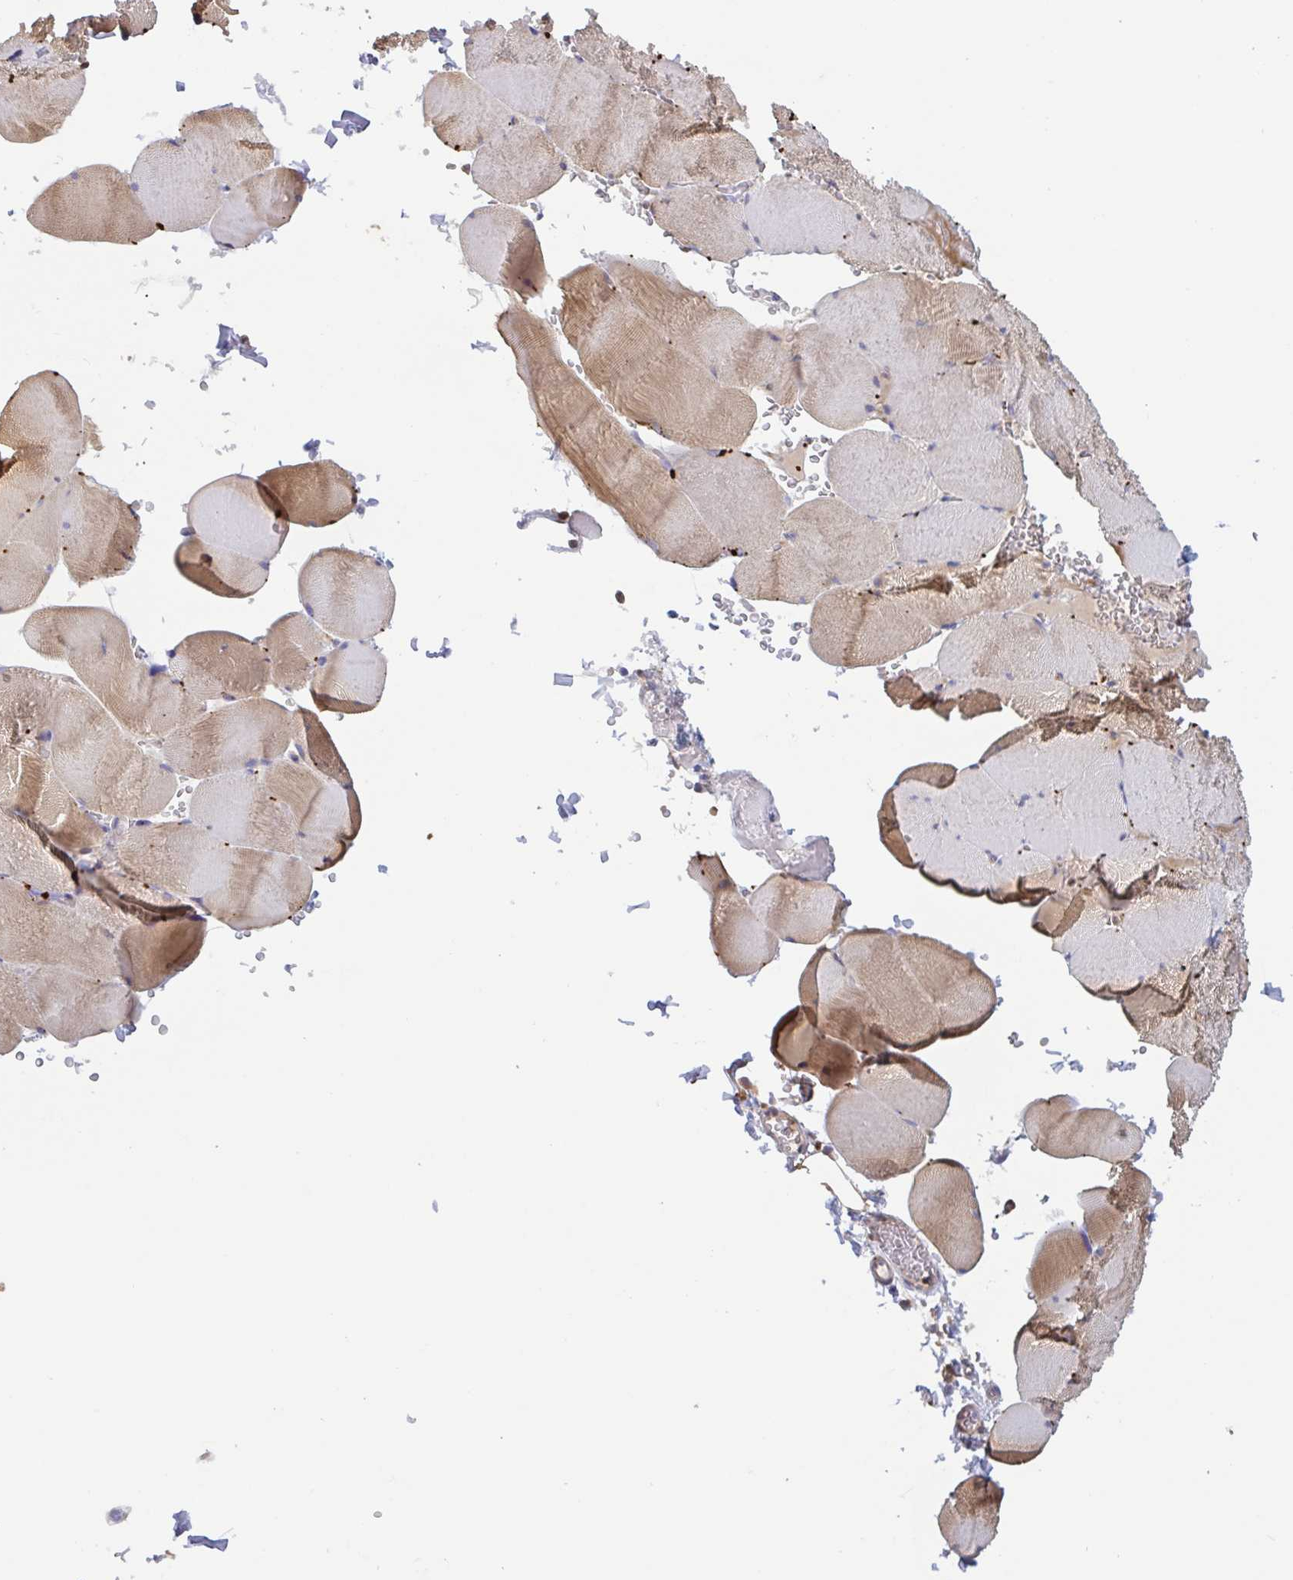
{"staining": {"intensity": "moderate", "quantity": "25%-75%", "location": "cytoplasmic/membranous"}, "tissue": "skeletal muscle", "cell_type": "Myocytes", "image_type": "normal", "snomed": [{"axis": "morphology", "description": "Normal tissue, NOS"}, {"axis": "topography", "description": "Skeletal muscle"}, {"axis": "topography", "description": "Head-Neck"}], "caption": "Immunohistochemical staining of unremarkable skeletal muscle exhibits medium levels of moderate cytoplasmic/membranous expression in about 25%-75% of myocytes.", "gene": "OTOP2", "patient": {"sex": "male", "age": 66}}